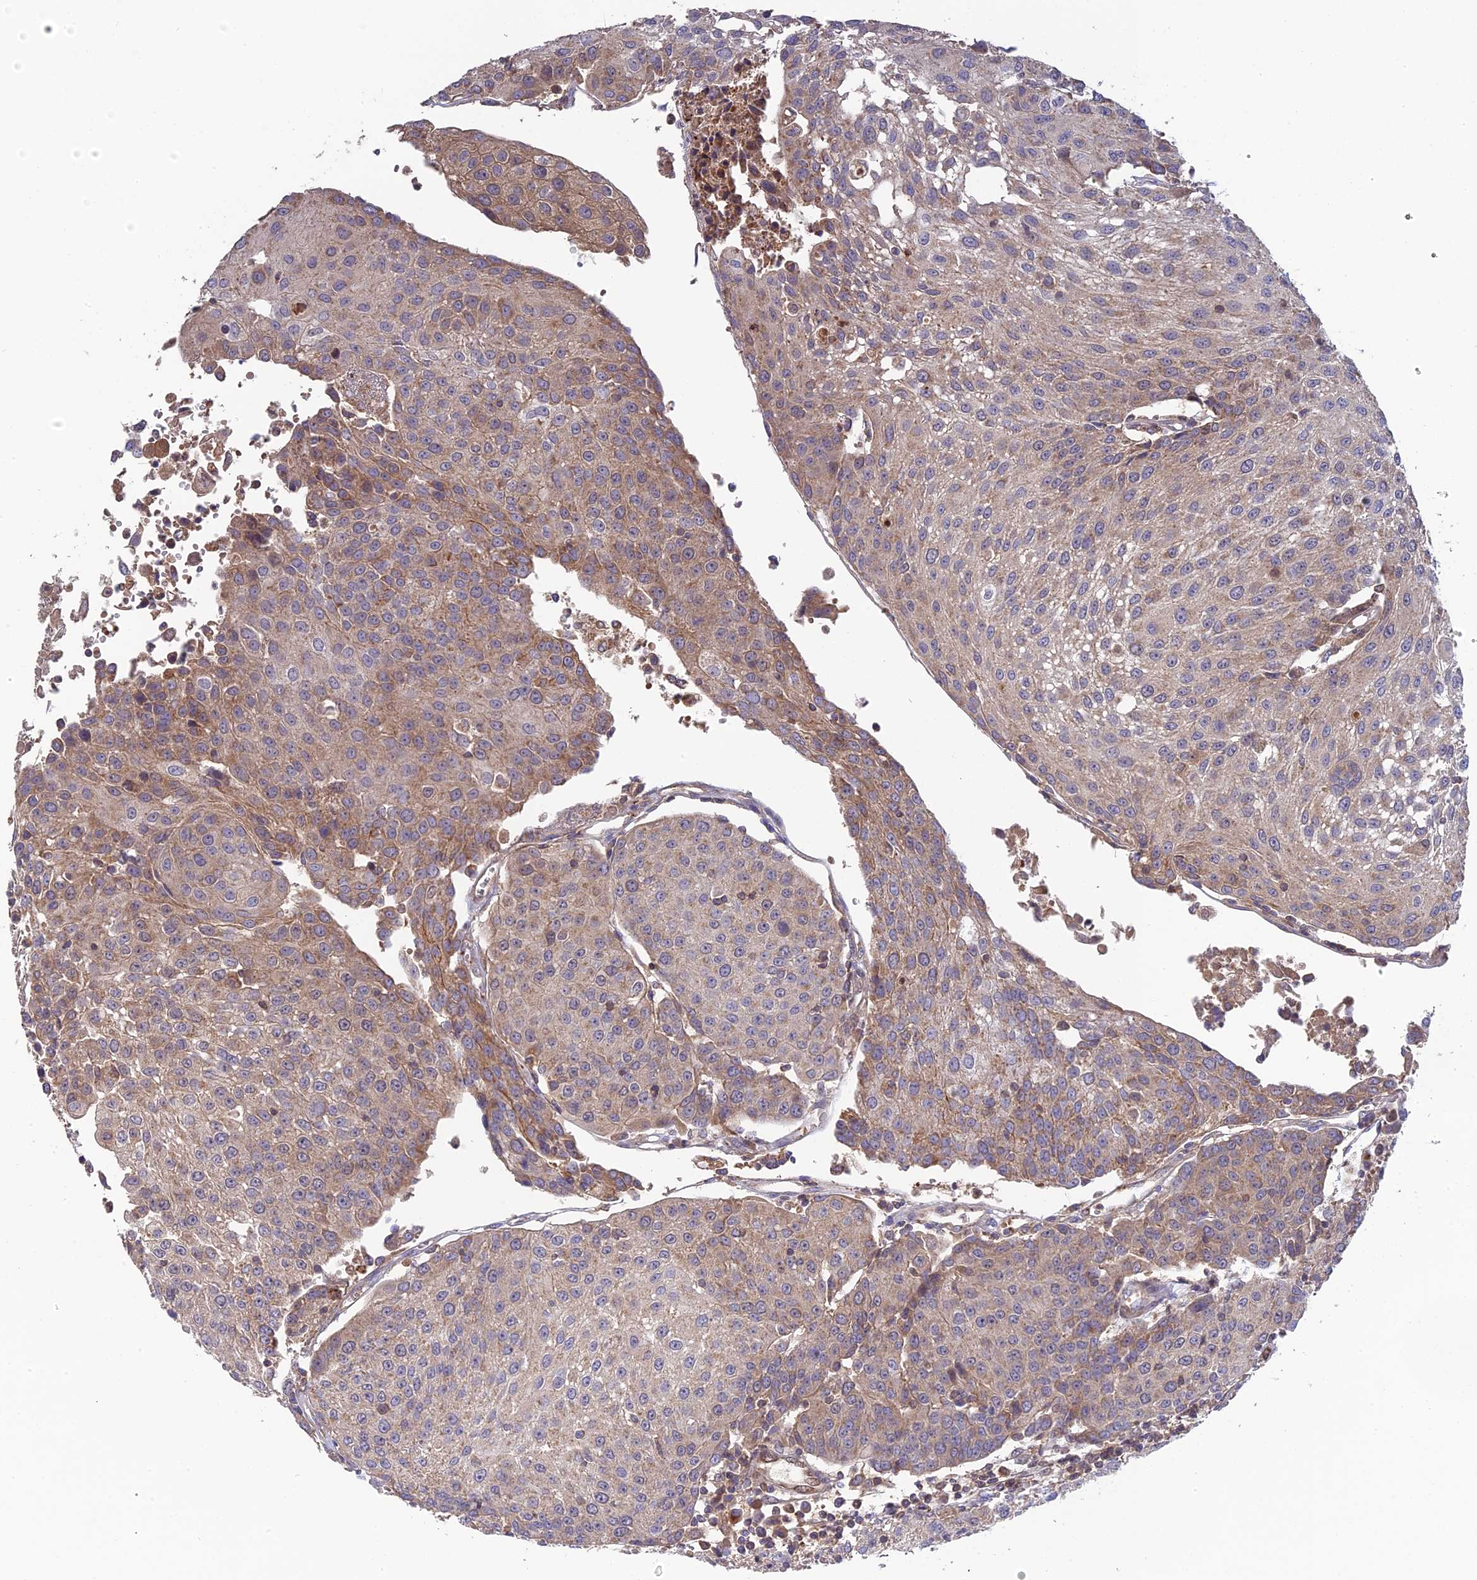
{"staining": {"intensity": "weak", "quantity": "25%-75%", "location": "cytoplasmic/membranous"}, "tissue": "urothelial cancer", "cell_type": "Tumor cells", "image_type": "cancer", "snomed": [{"axis": "morphology", "description": "Urothelial carcinoma, High grade"}, {"axis": "topography", "description": "Urinary bladder"}], "caption": "Protein staining of urothelial cancer tissue demonstrates weak cytoplasmic/membranous staining in about 25%-75% of tumor cells.", "gene": "RPIA", "patient": {"sex": "female", "age": 85}}